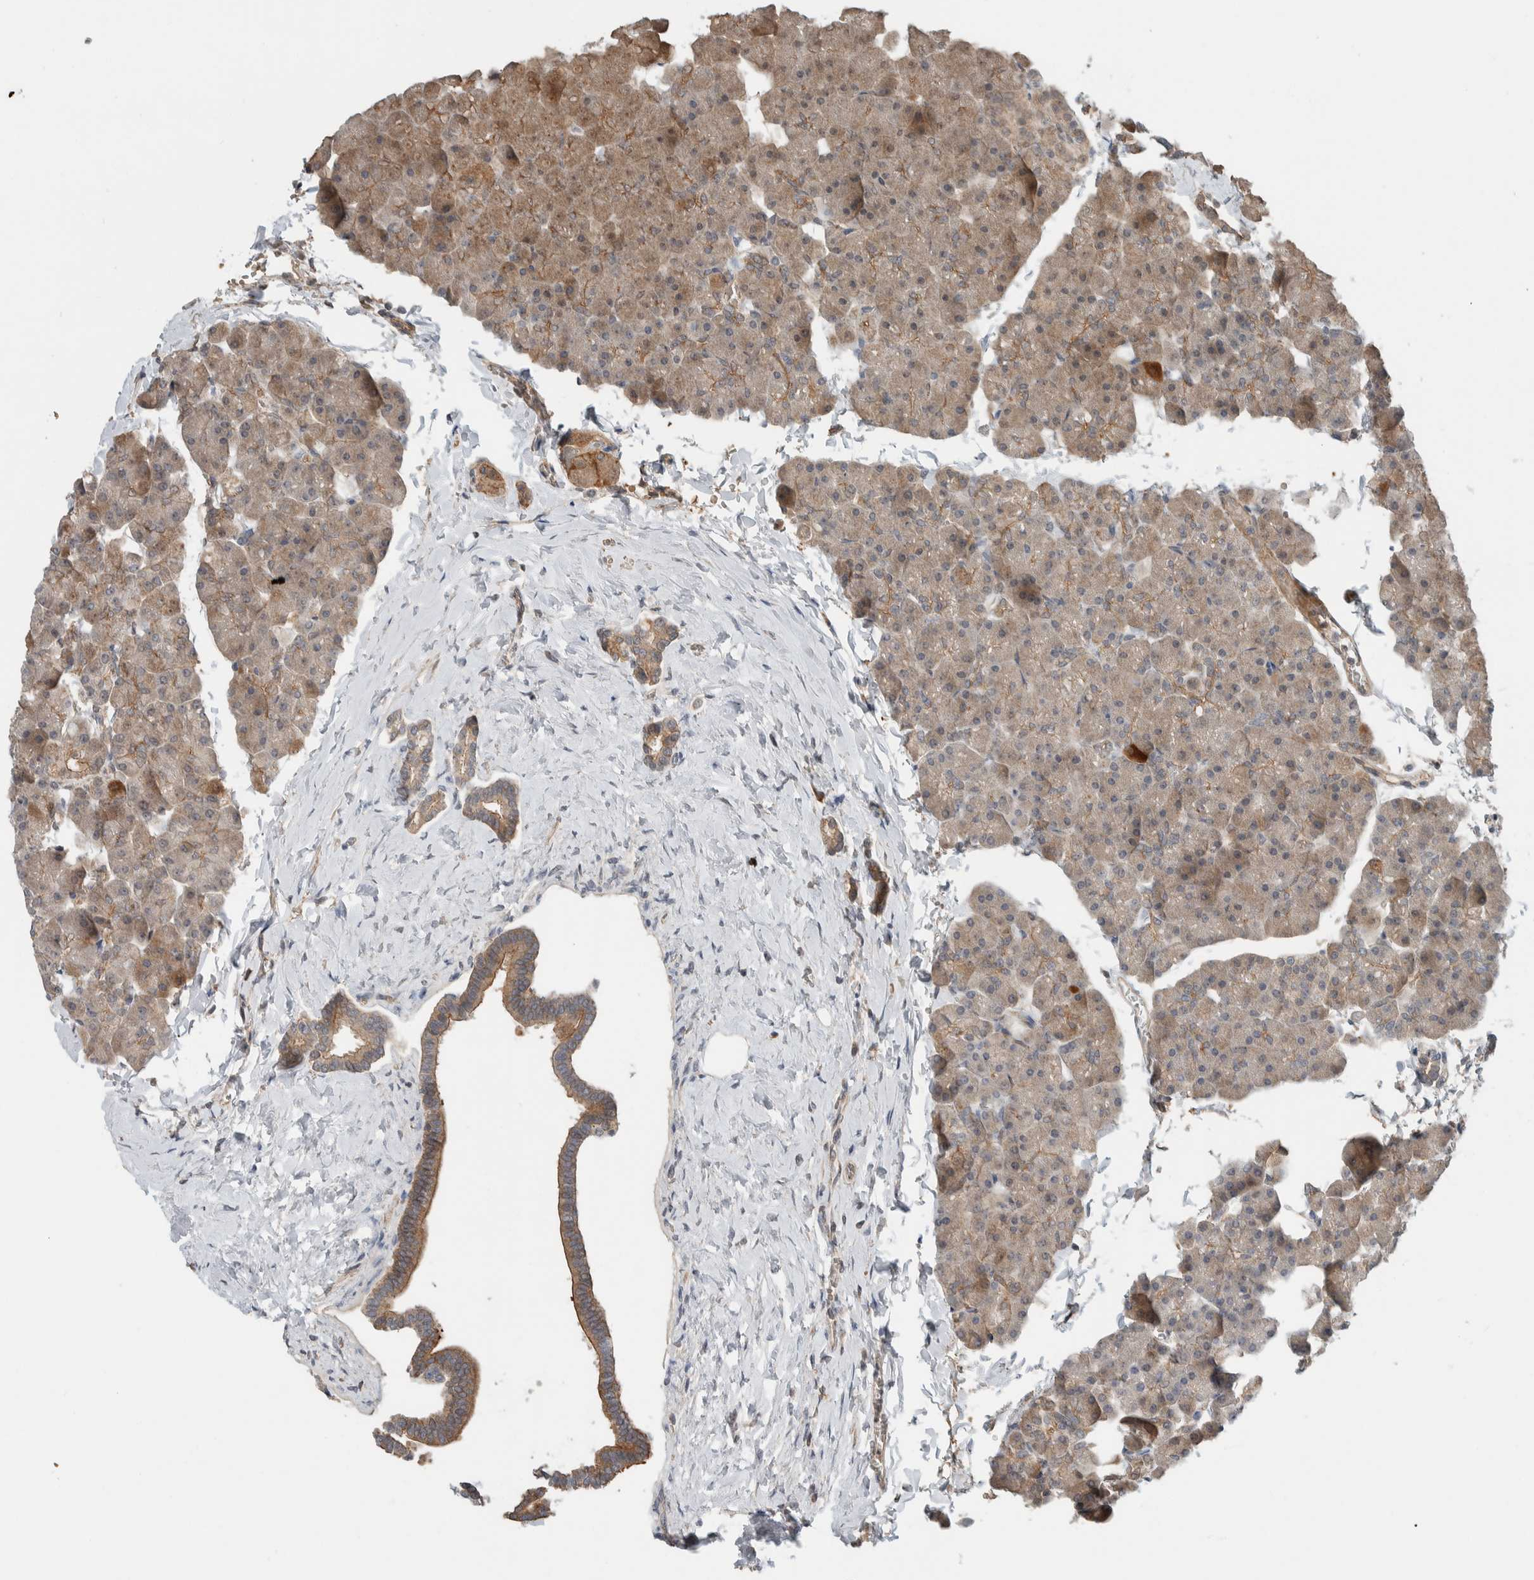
{"staining": {"intensity": "strong", "quantity": "<25%", "location": "cytoplasmic/membranous"}, "tissue": "pancreas", "cell_type": "Exocrine glandular cells", "image_type": "normal", "snomed": [{"axis": "morphology", "description": "Normal tissue, NOS"}, {"axis": "topography", "description": "Pancreas"}], "caption": "Strong cytoplasmic/membranous protein positivity is appreciated in approximately <25% of exocrine glandular cells in pancreas.", "gene": "ARMC7", "patient": {"sex": "male", "age": 35}}